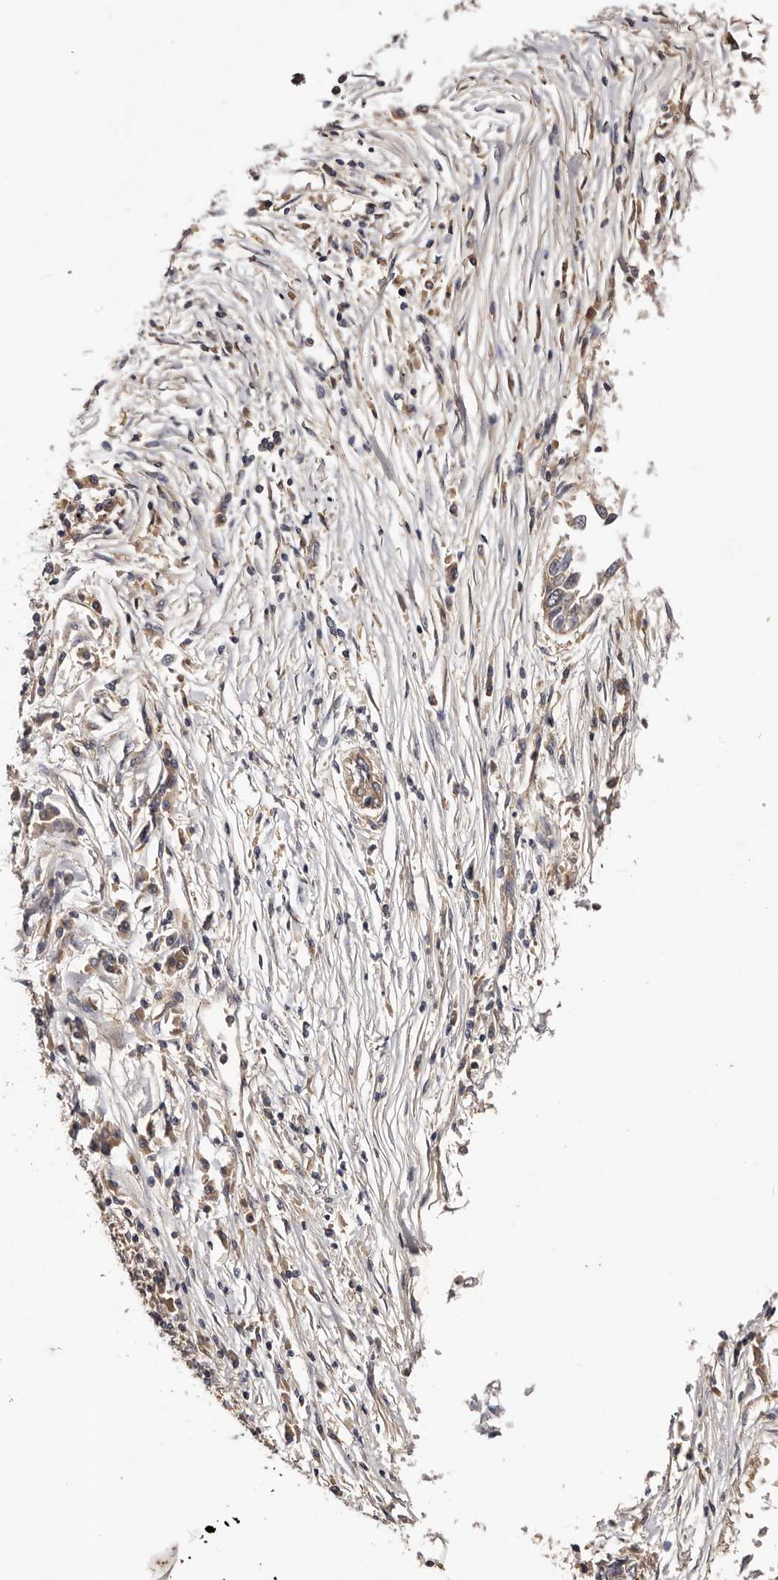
{"staining": {"intensity": "weak", "quantity": ">75%", "location": "cytoplasmic/membranous"}, "tissue": "lung cancer", "cell_type": "Tumor cells", "image_type": "cancer", "snomed": [{"axis": "morphology", "description": "Normal tissue, NOS"}, {"axis": "morphology", "description": "Squamous cell carcinoma, NOS"}, {"axis": "topography", "description": "Cartilage tissue"}, {"axis": "topography", "description": "Bronchus"}, {"axis": "topography", "description": "Lung"}, {"axis": "topography", "description": "Peripheral nerve tissue"}], "caption": "Immunohistochemistry (IHC) photomicrograph of neoplastic tissue: lung cancer (squamous cell carcinoma) stained using immunohistochemistry (IHC) demonstrates low levels of weak protein expression localized specifically in the cytoplasmic/membranous of tumor cells, appearing as a cytoplasmic/membranous brown color.", "gene": "LTV1", "patient": {"sex": "female", "age": 49}}